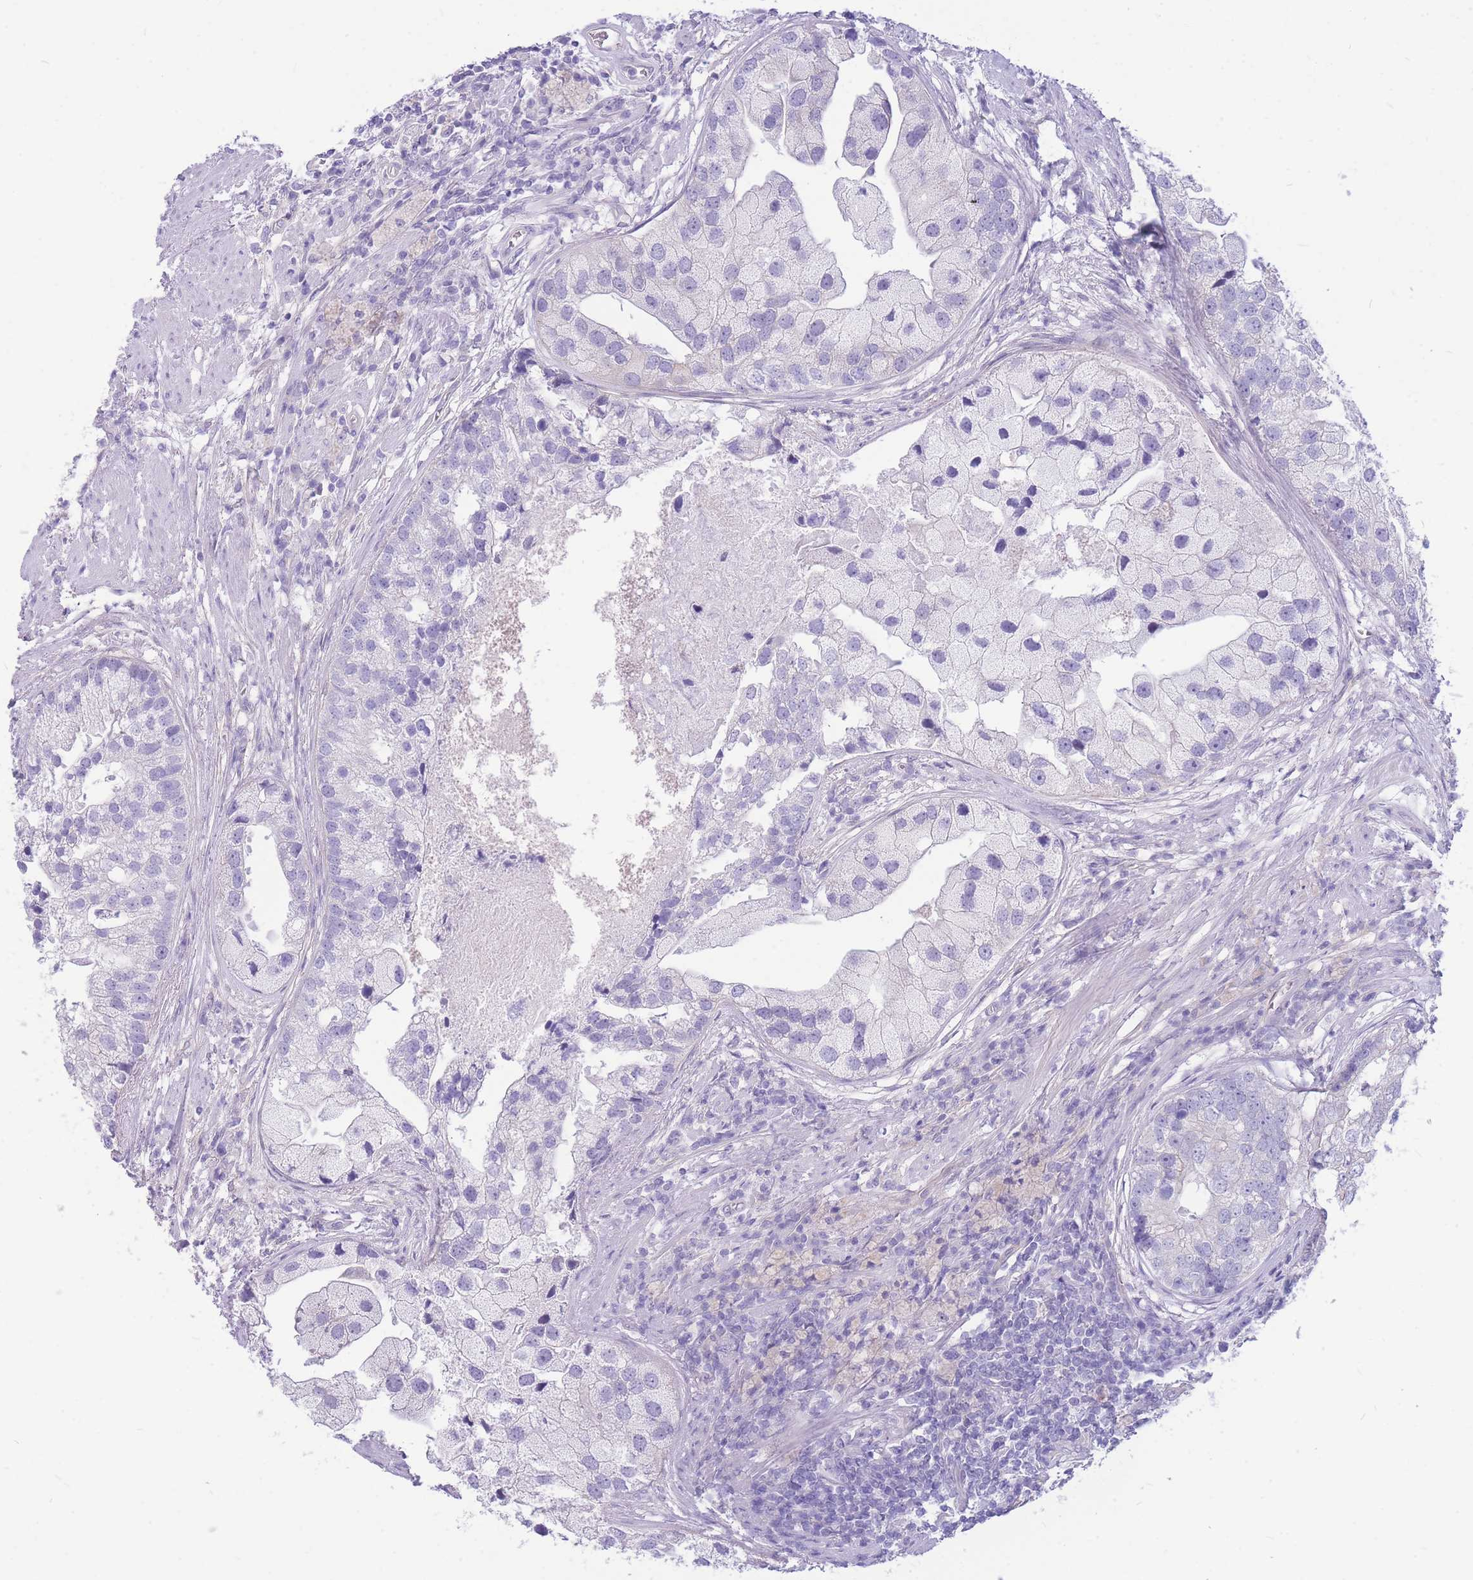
{"staining": {"intensity": "negative", "quantity": "none", "location": "none"}, "tissue": "prostate cancer", "cell_type": "Tumor cells", "image_type": "cancer", "snomed": [{"axis": "morphology", "description": "Adenocarcinoma, High grade"}, {"axis": "topography", "description": "Prostate"}], "caption": "Immunohistochemistry (IHC) image of neoplastic tissue: prostate cancer (adenocarcinoma (high-grade)) stained with DAB exhibits no significant protein staining in tumor cells.", "gene": "ZNF311", "patient": {"sex": "male", "age": 62}}